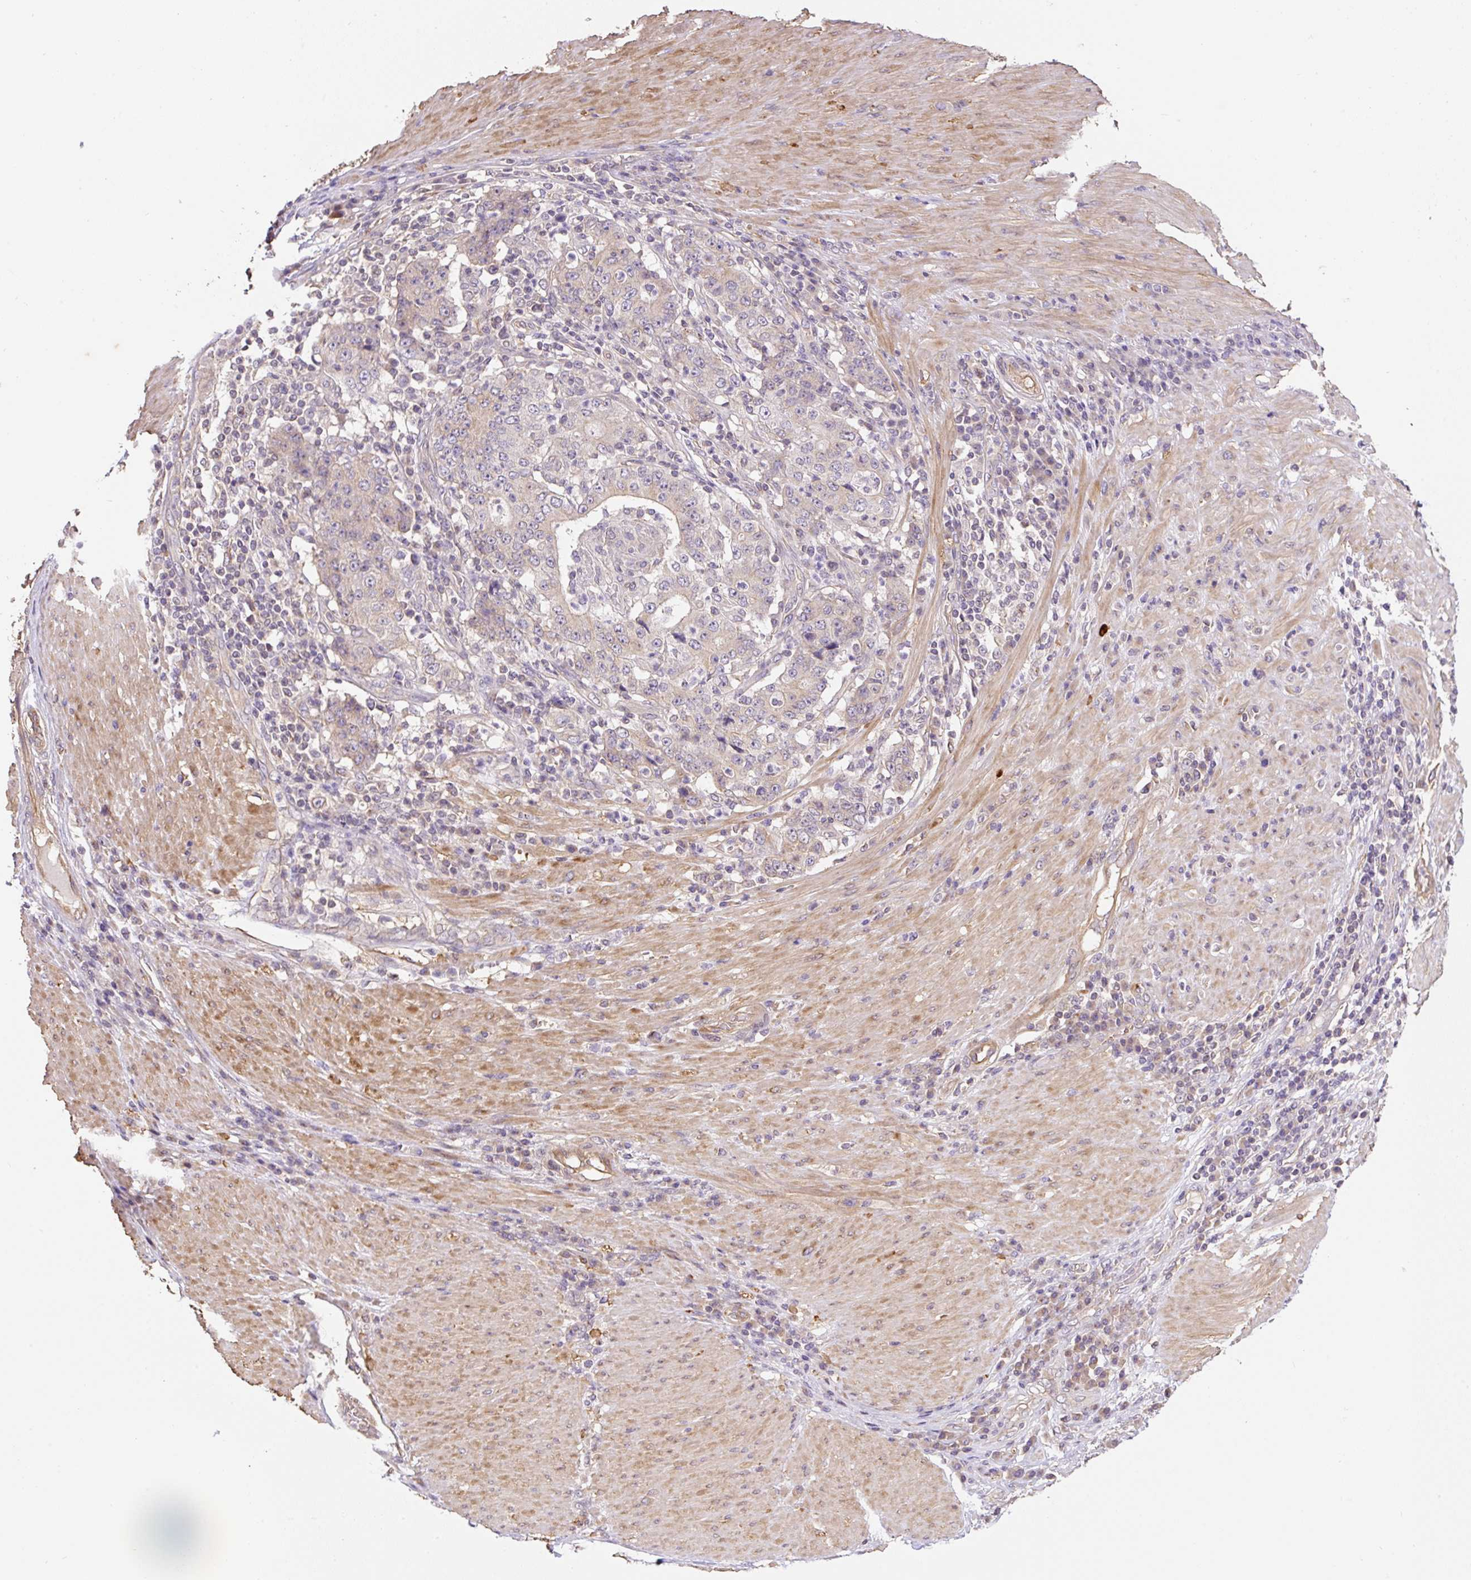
{"staining": {"intensity": "negative", "quantity": "none", "location": "none"}, "tissue": "stomach cancer", "cell_type": "Tumor cells", "image_type": "cancer", "snomed": [{"axis": "morphology", "description": "Normal tissue, NOS"}, {"axis": "morphology", "description": "Adenocarcinoma, NOS"}, {"axis": "topography", "description": "Stomach, upper"}, {"axis": "topography", "description": "Stomach"}], "caption": "Immunohistochemical staining of stomach adenocarcinoma shows no significant positivity in tumor cells.", "gene": "COX8A", "patient": {"sex": "male", "age": 59}}